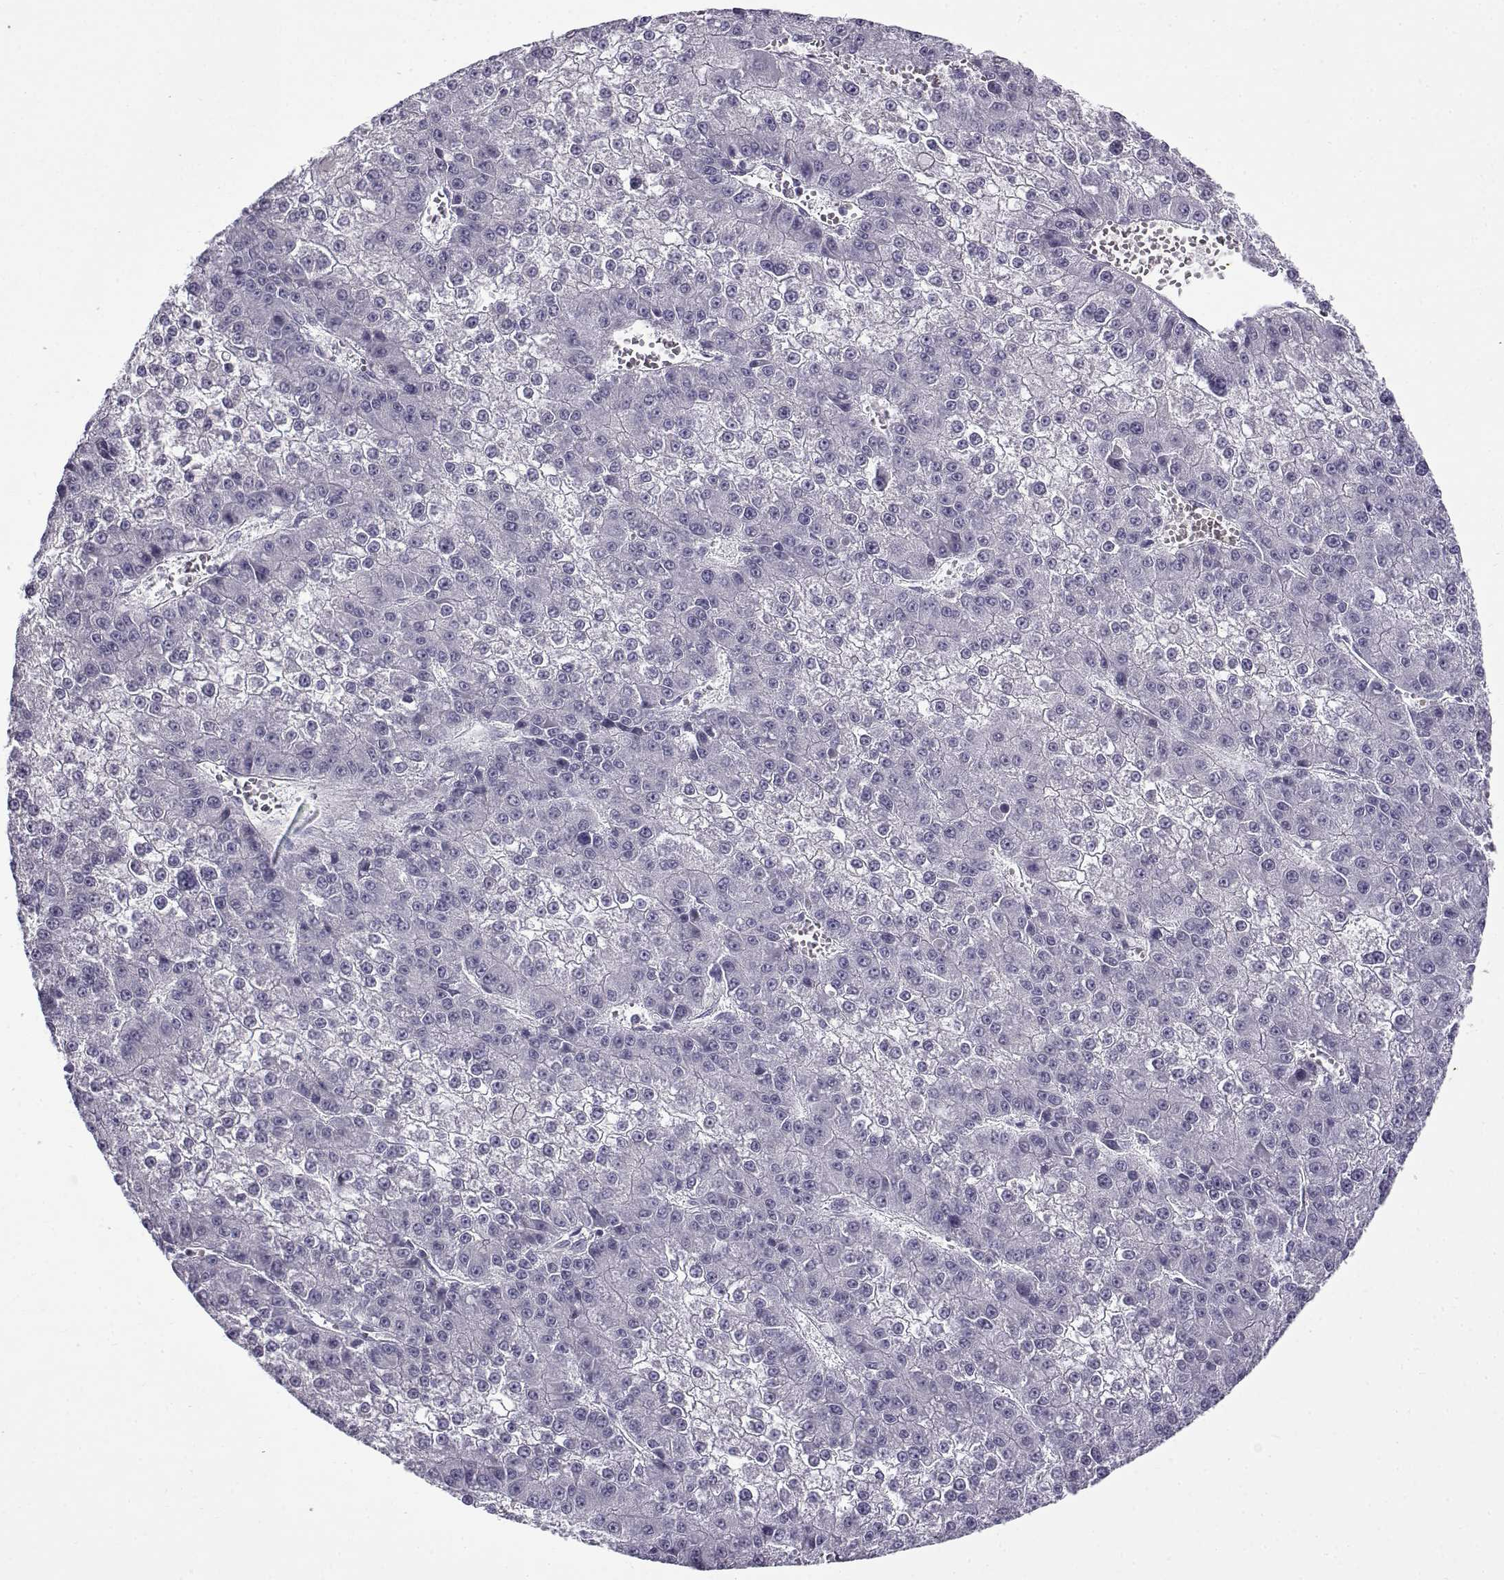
{"staining": {"intensity": "negative", "quantity": "none", "location": "none"}, "tissue": "liver cancer", "cell_type": "Tumor cells", "image_type": "cancer", "snomed": [{"axis": "morphology", "description": "Carcinoma, Hepatocellular, NOS"}, {"axis": "topography", "description": "Liver"}], "caption": "Liver cancer was stained to show a protein in brown. There is no significant expression in tumor cells.", "gene": "GTSF1L", "patient": {"sex": "female", "age": 73}}